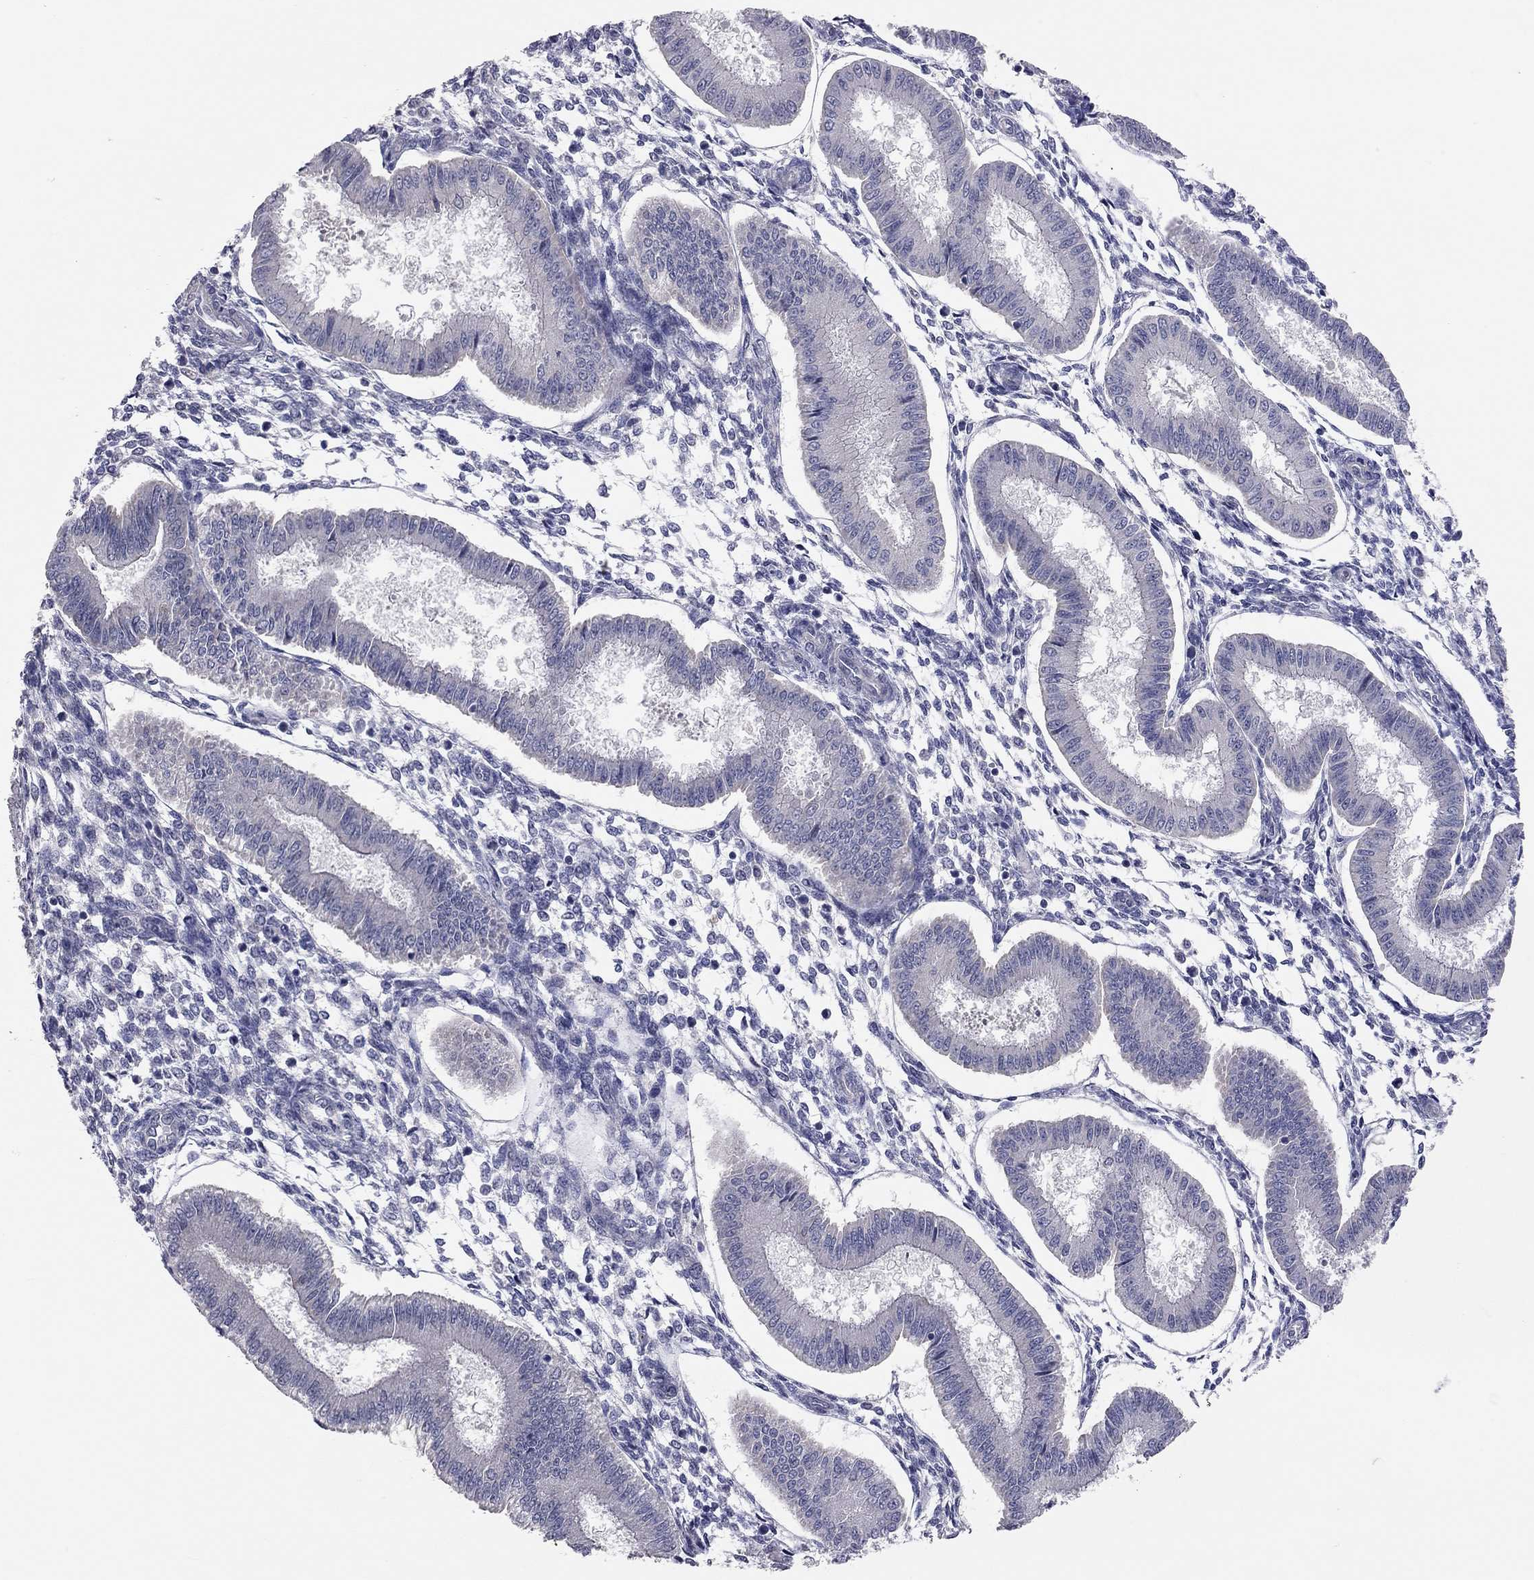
{"staining": {"intensity": "negative", "quantity": "none", "location": "none"}, "tissue": "endometrium", "cell_type": "Cells in endometrial stroma", "image_type": "normal", "snomed": [{"axis": "morphology", "description": "Normal tissue, NOS"}, {"axis": "topography", "description": "Endometrium"}], "caption": "Human endometrium stained for a protein using immunohistochemistry (IHC) shows no positivity in cells in endometrial stroma.", "gene": "KCNB1", "patient": {"sex": "female", "age": 43}}